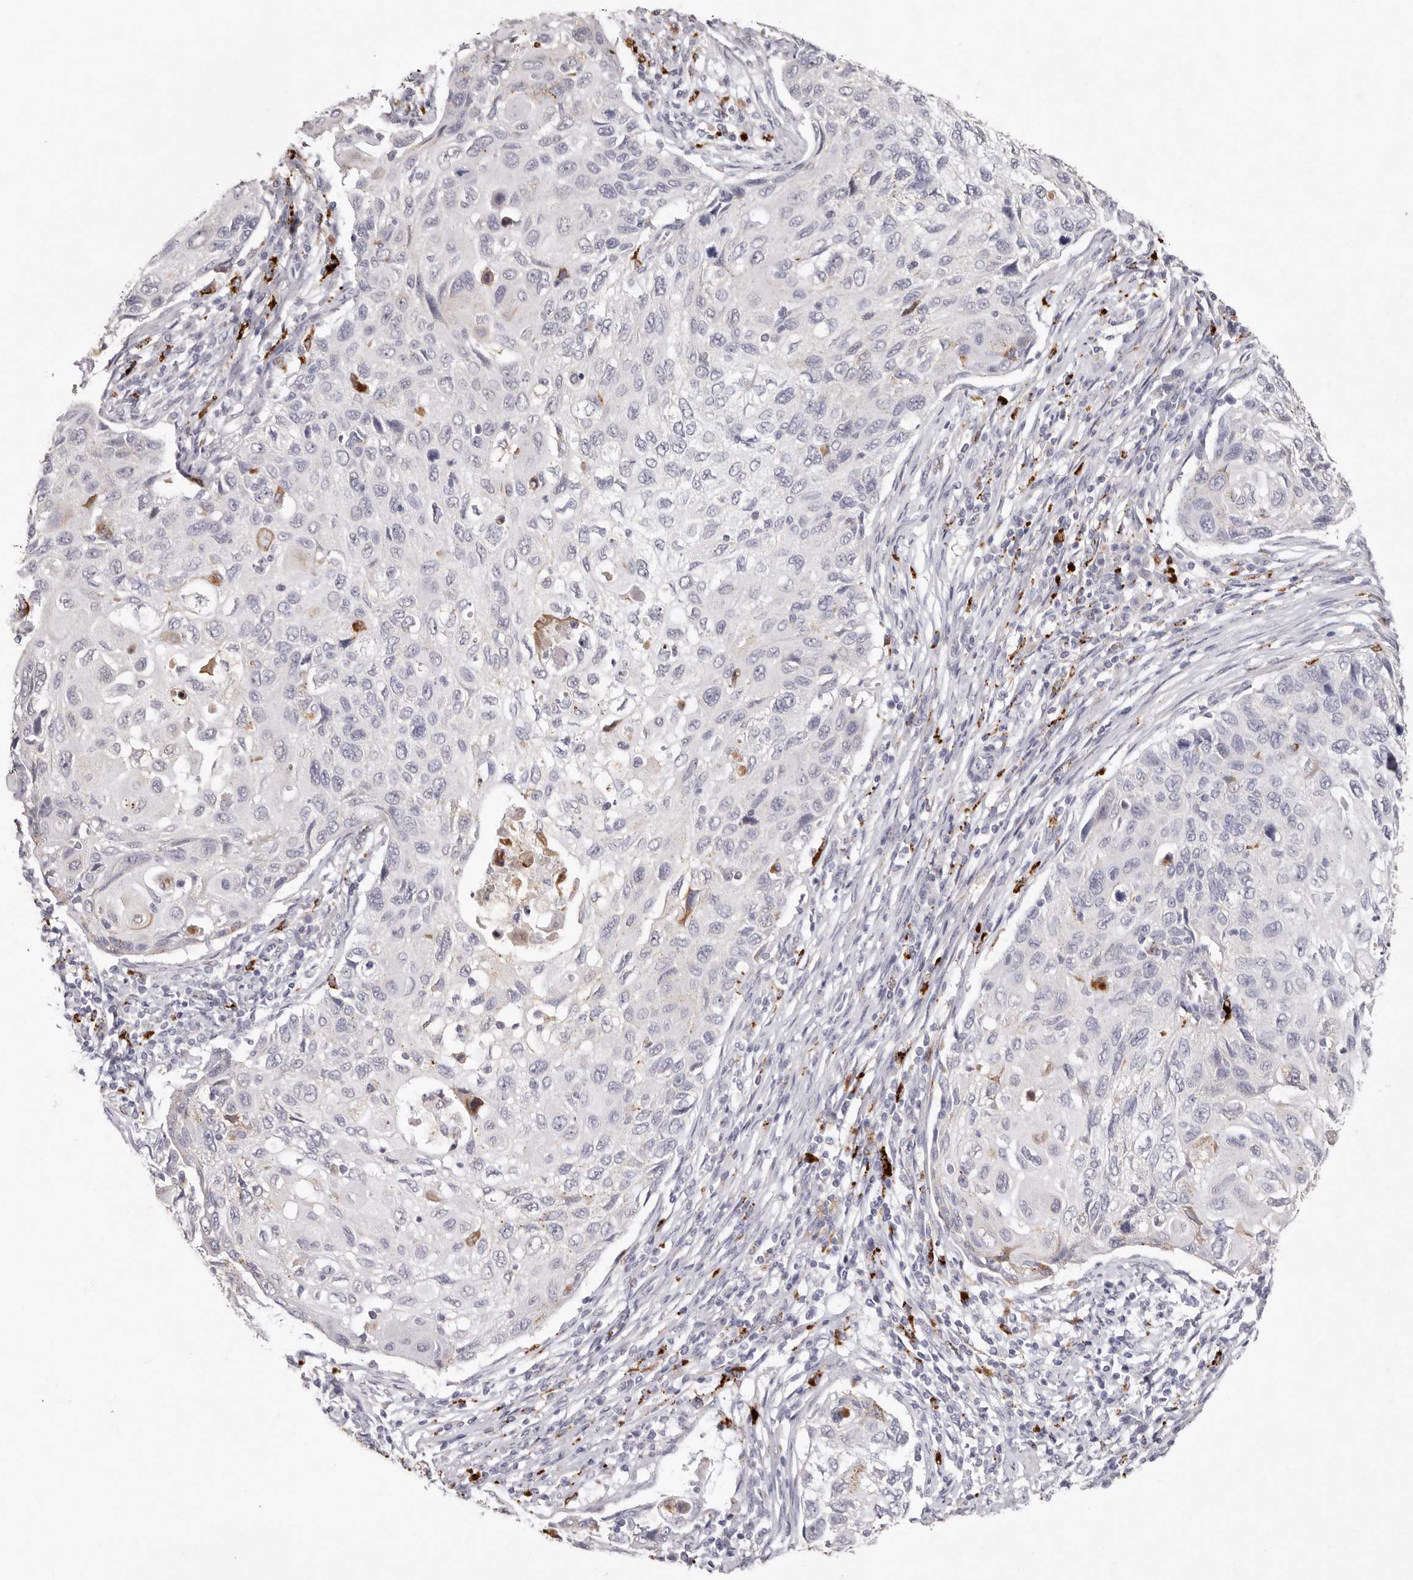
{"staining": {"intensity": "negative", "quantity": "none", "location": "none"}, "tissue": "cervical cancer", "cell_type": "Tumor cells", "image_type": "cancer", "snomed": [{"axis": "morphology", "description": "Squamous cell carcinoma, NOS"}, {"axis": "topography", "description": "Cervix"}], "caption": "A micrograph of human cervical cancer (squamous cell carcinoma) is negative for staining in tumor cells.", "gene": "FAM185A", "patient": {"sex": "female", "age": 70}}